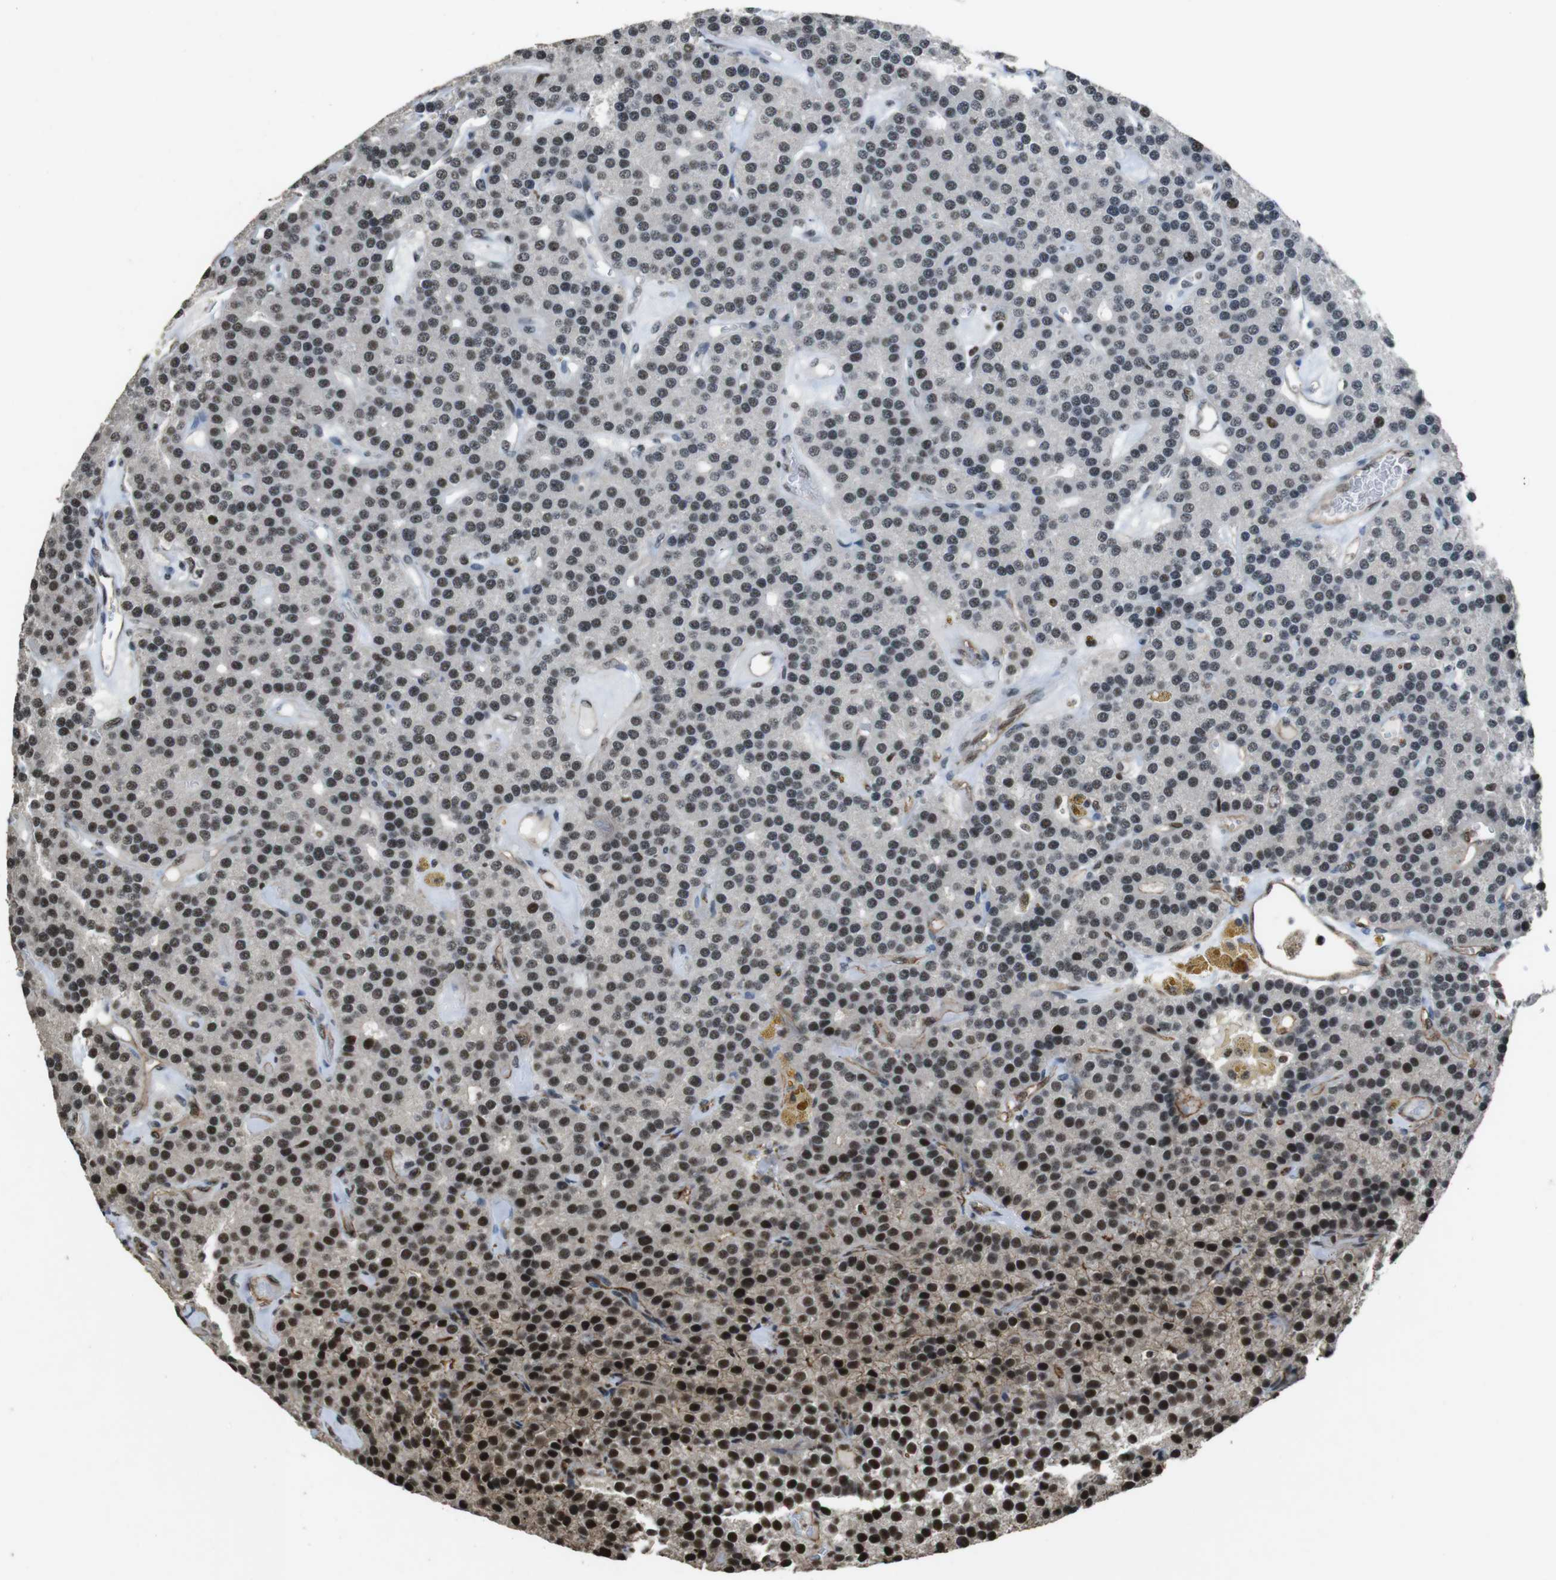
{"staining": {"intensity": "moderate", "quantity": ">75%", "location": "nuclear"}, "tissue": "parathyroid gland", "cell_type": "Glandular cells", "image_type": "normal", "snomed": [{"axis": "morphology", "description": "Normal tissue, NOS"}, {"axis": "morphology", "description": "Adenoma, NOS"}, {"axis": "topography", "description": "Parathyroid gland"}], "caption": "A brown stain highlights moderate nuclear positivity of a protein in glandular cells of normal parathyroid gland. Nuclei are stained in blue.", "gene": "CSNK2B", "patient": {"sex": "female", "age": 86}}